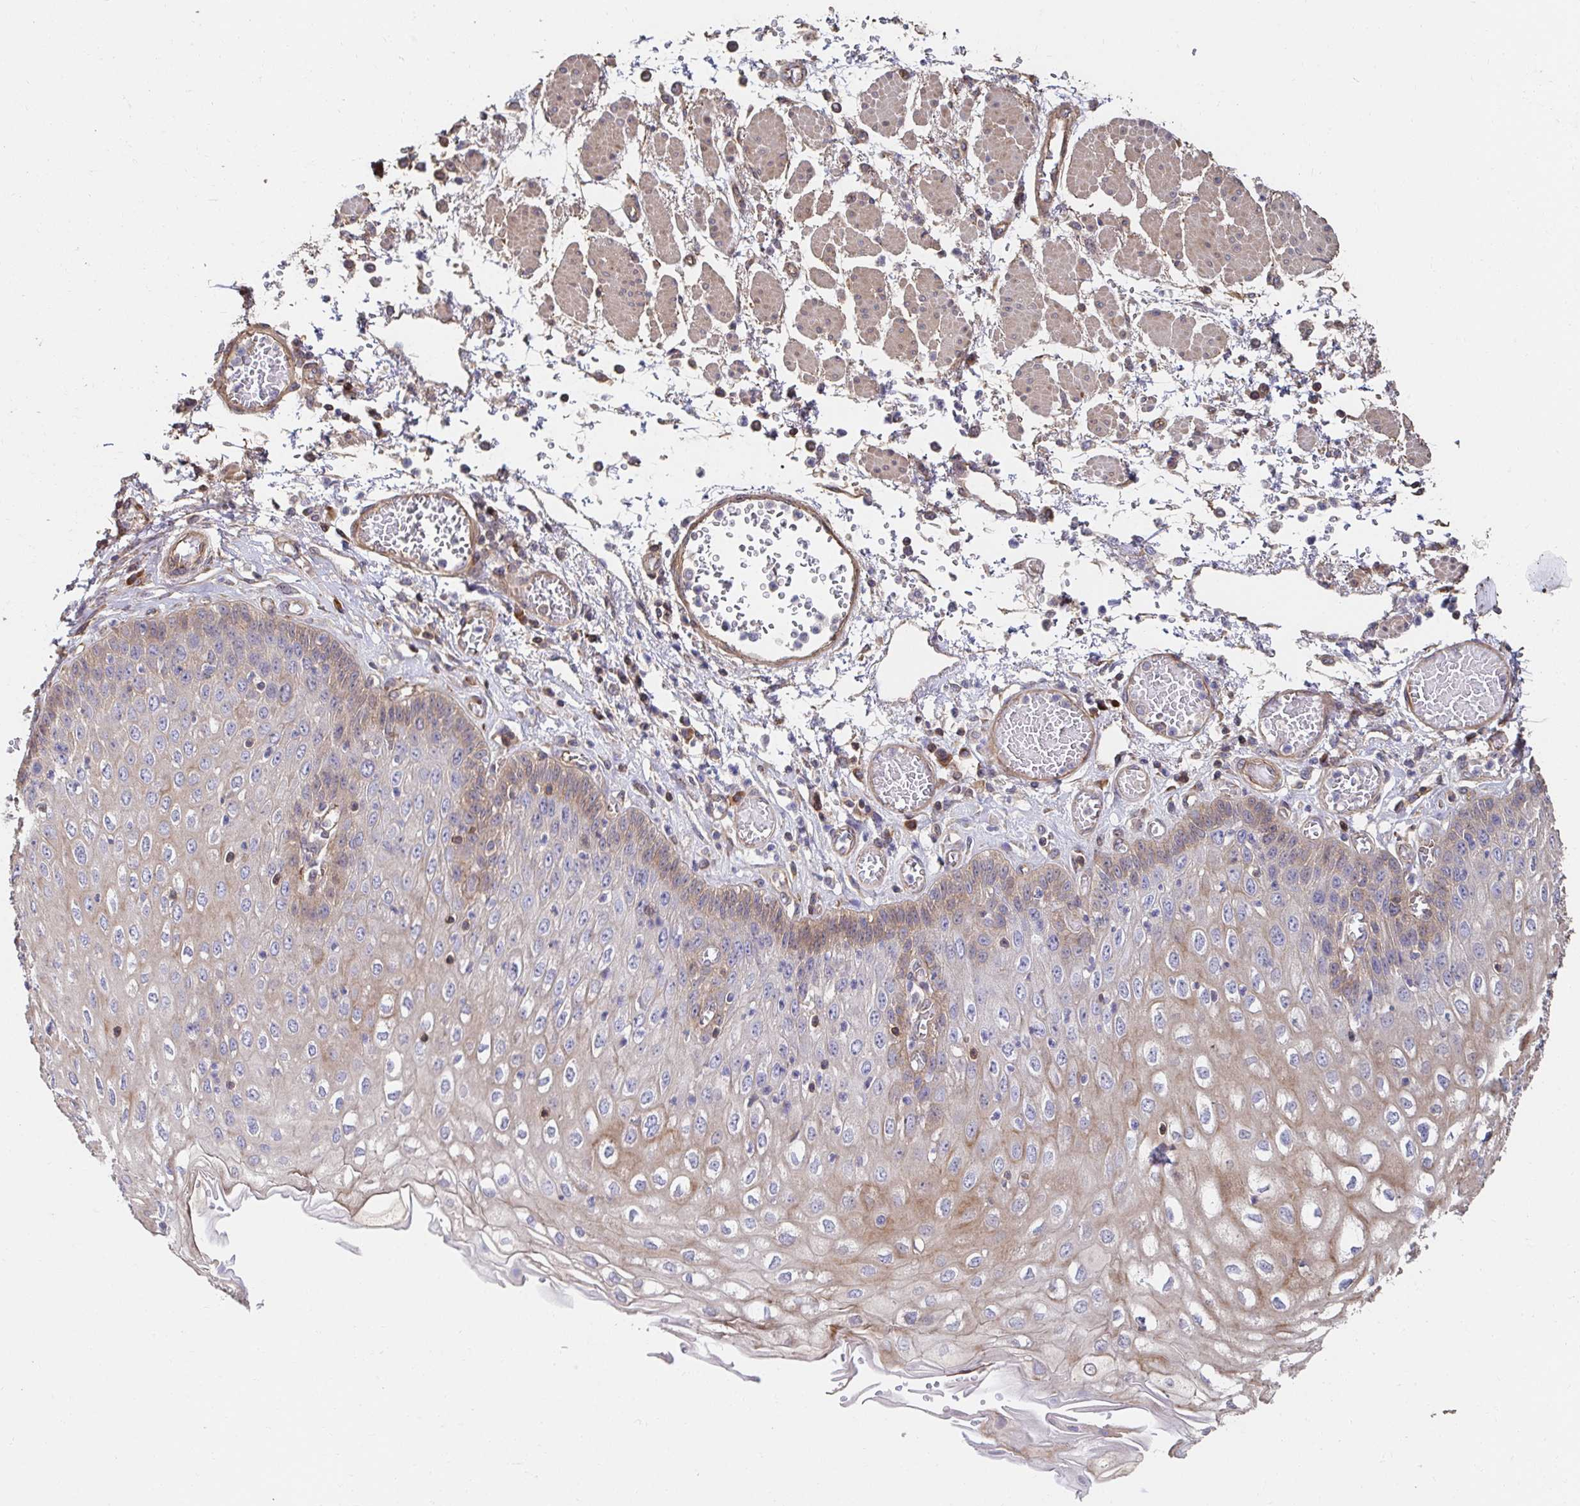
{"staining": {"intensity": "moderate", "quantity": "25%-75%", "location": "cytoplasmic/membranous"}, "tissue": "esophagus", "cell_type": "Squamous epithelial cells", "image_type": "normal", "snomed": [{"axis": "morphology", "description": "Normal tissue, NOS"}, {"axis": "morphology", "description": "Adenocarcinoma, NOS"}, {"axis": "topography", "description": "Esophagus"}], "caption": "Immunohistochemistry image of benign esophagus: esophagus stained using IHC demonstrates medium levels of moderate protein expression localized specifically in the cytoplasmic/membranous of squamous epithelial cells, appearing as a cytoplasmic/membranous brown color.", "gene": "APBB1", "patient": {"sex": "male", "age": 81}}